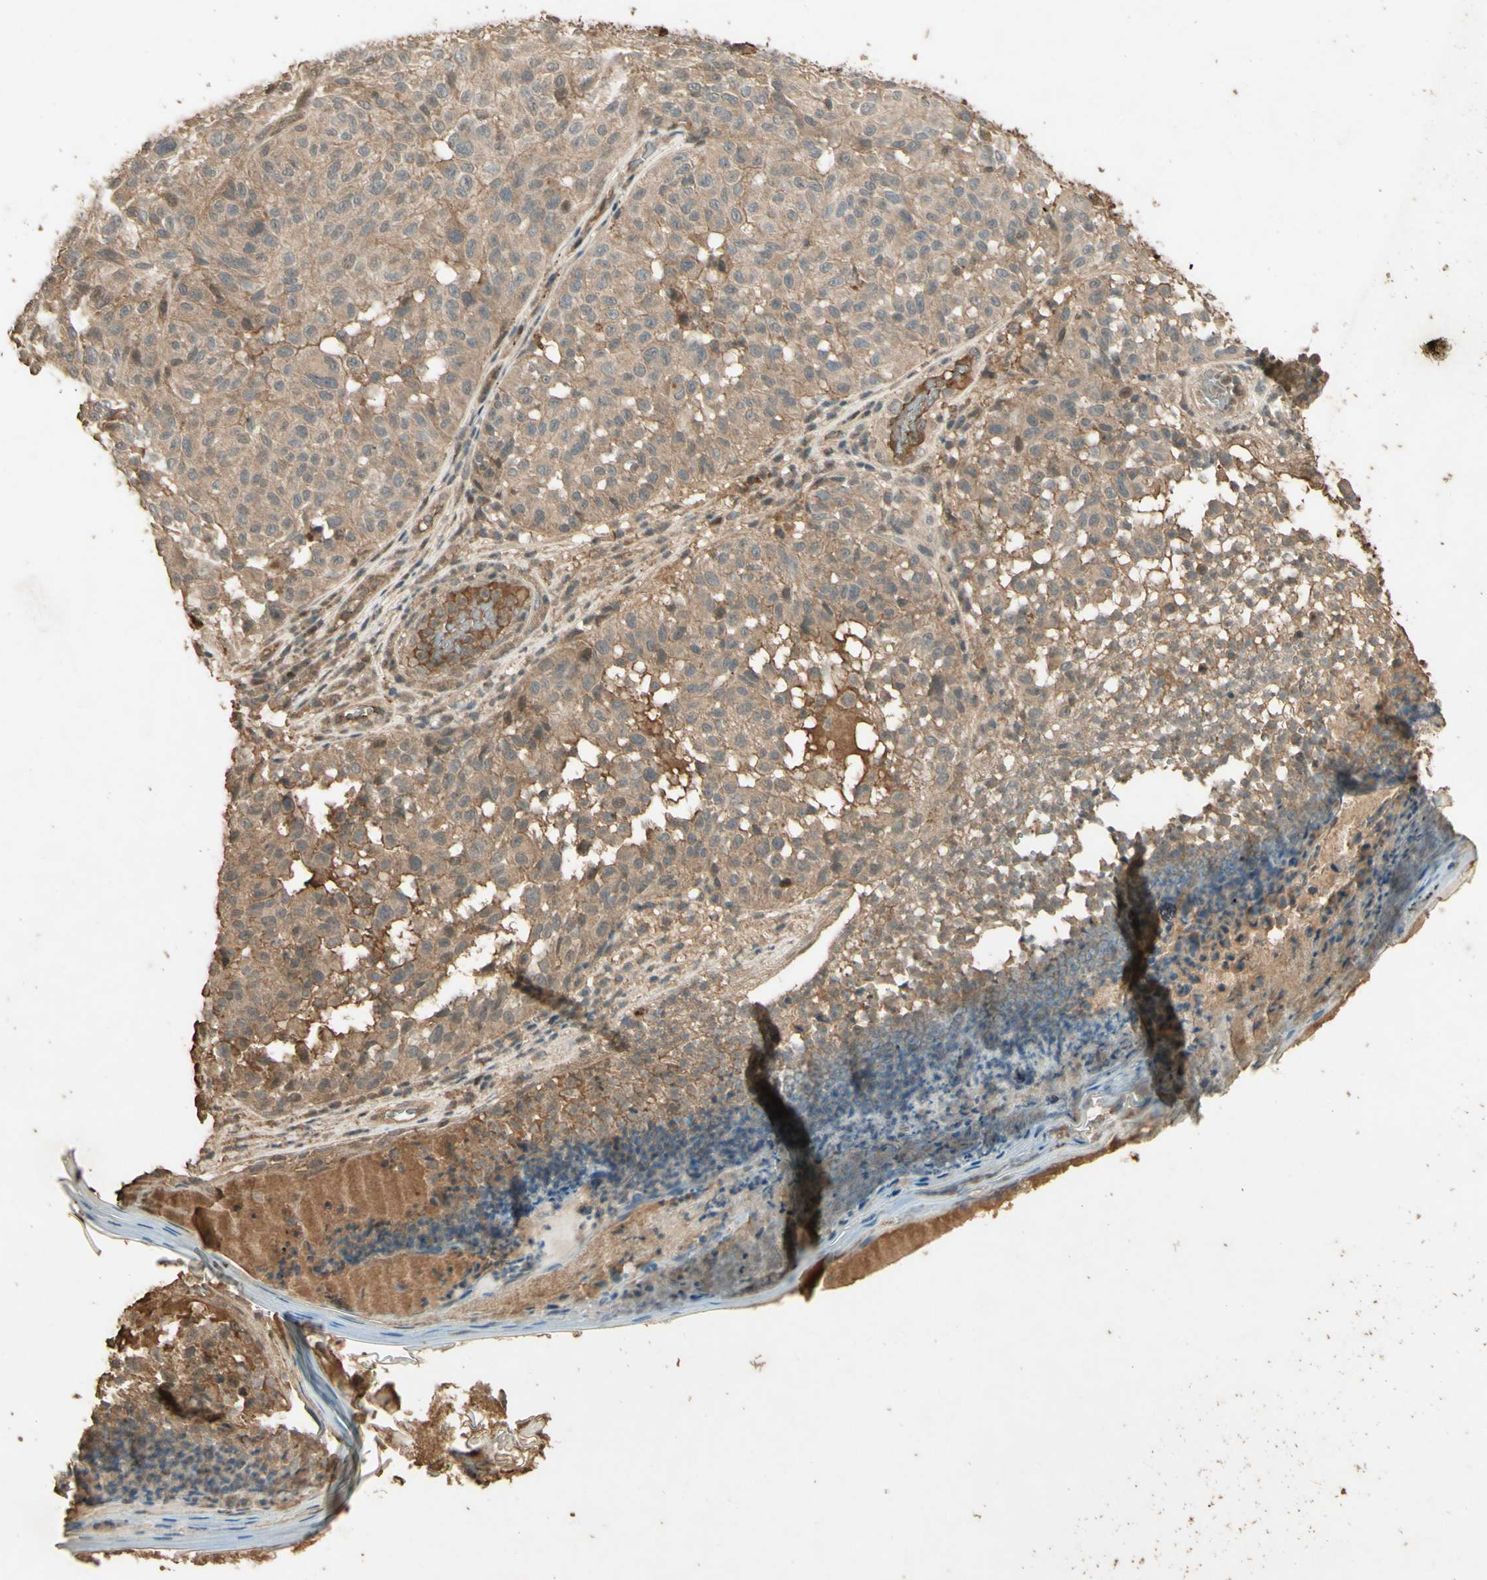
{"staining": {"intensity": "moderate", "quantity": ">75%", "location": "cytoplasmic/membranous"}, "tissue": "melanoma", "cell_type": "Tumor cells", "image_type": "cancer", "snomed": [{"axis": "morphology", "description": "Malignant melanoma, NOS"}, {"axis": "topography", "description": "Skin"}], "caption": "Tumor cells reveal medium levels of moderate cytoplasmic/membranous staining in about >75% of cells in human melanoma.", "gene": "SMAD9", "patient": {"sex": "female", "age": 46}}